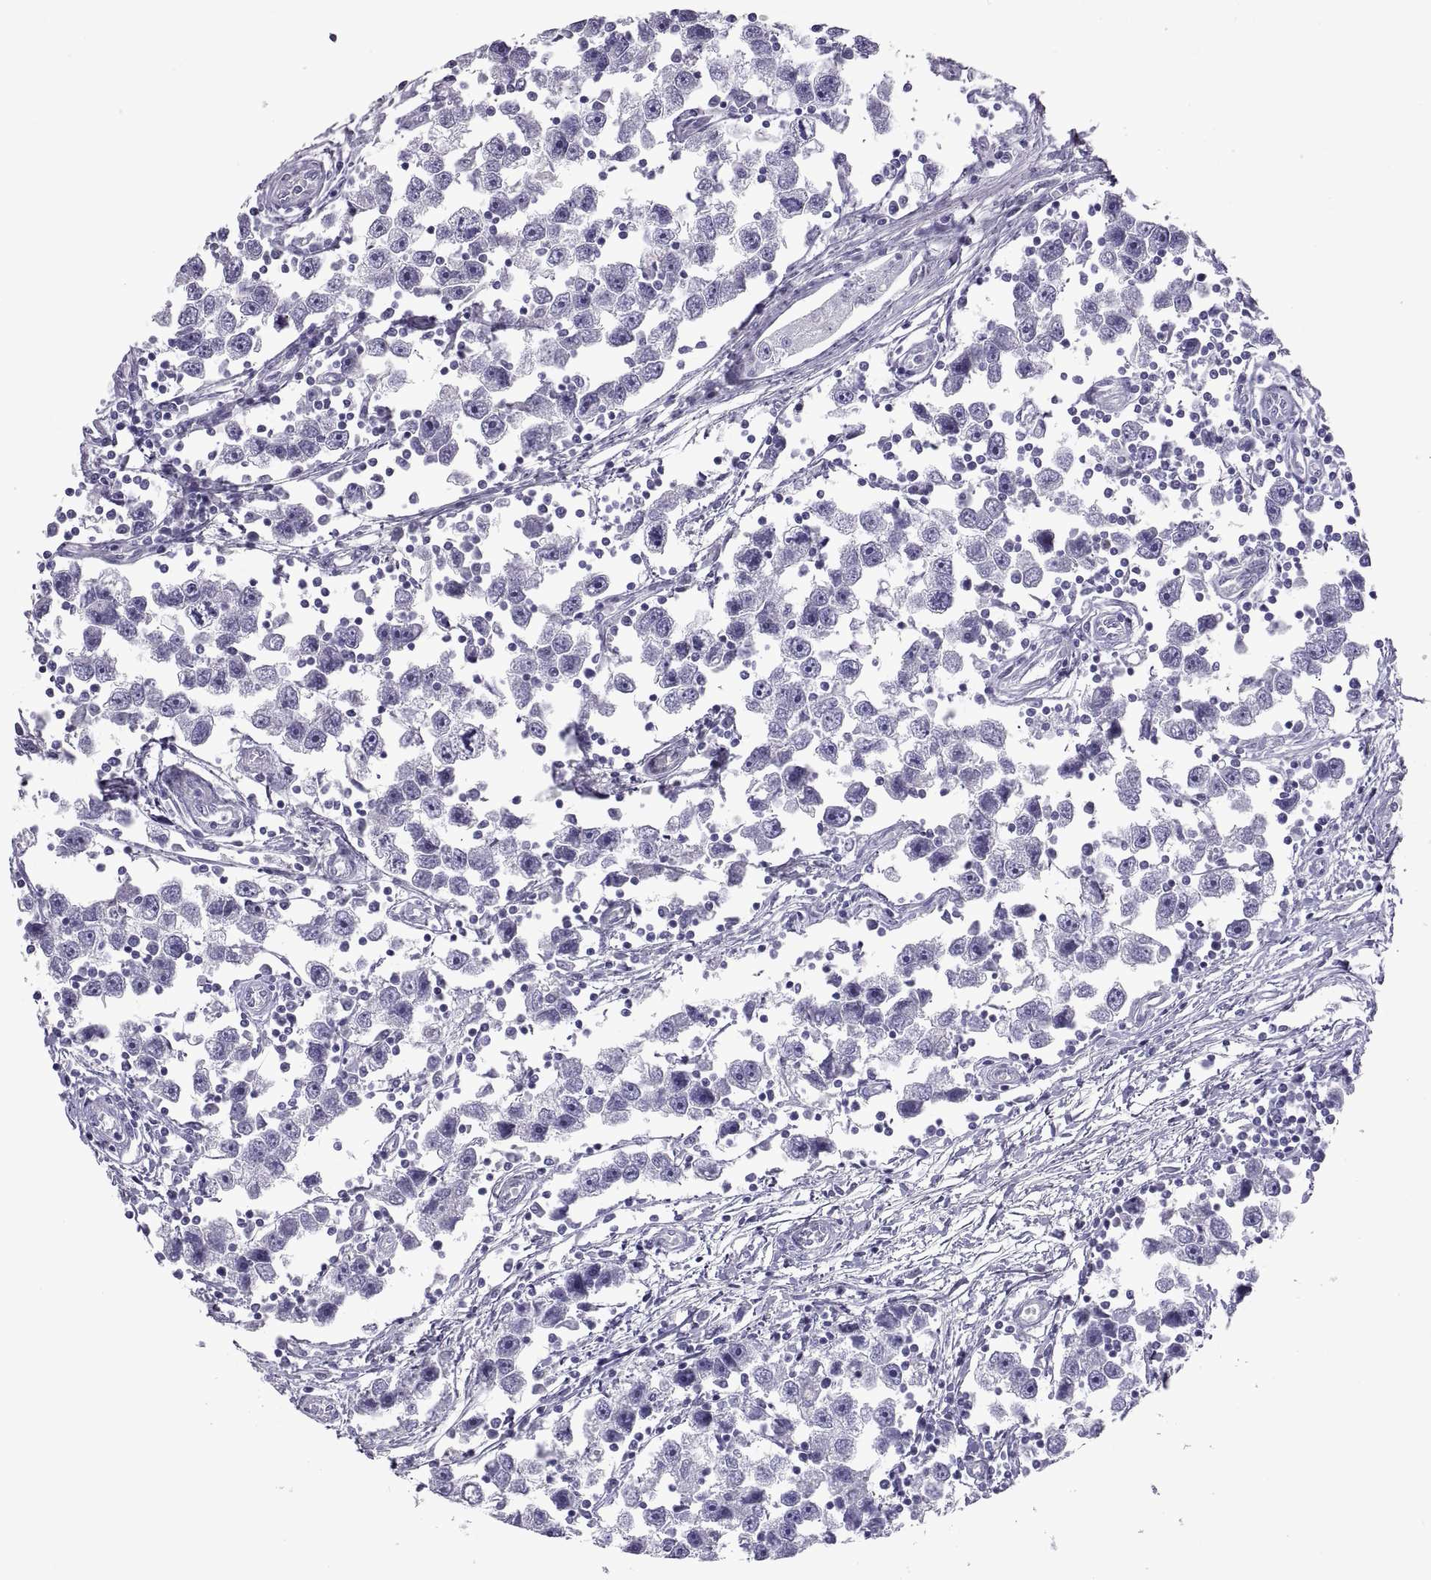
{"staining": {"intensity": "negative", "quantity": "none", "location": "none"}, "tissue": "testis cancer", "cell_type": "Tumor cells", "image_type": "cancer", "snomed": [{"axis": "morphology", "description": "Seminoma, NOS"}, {"axis": "topography", "description": "Testis"}], "caption": "An immunohistochemistry (IHC) photomicrograph of testis seminoma is shown. There is no staining in tumor cells of testis seminoma.", "gene": "RGS20", "patient": {"sex": "male", "age": 30}}